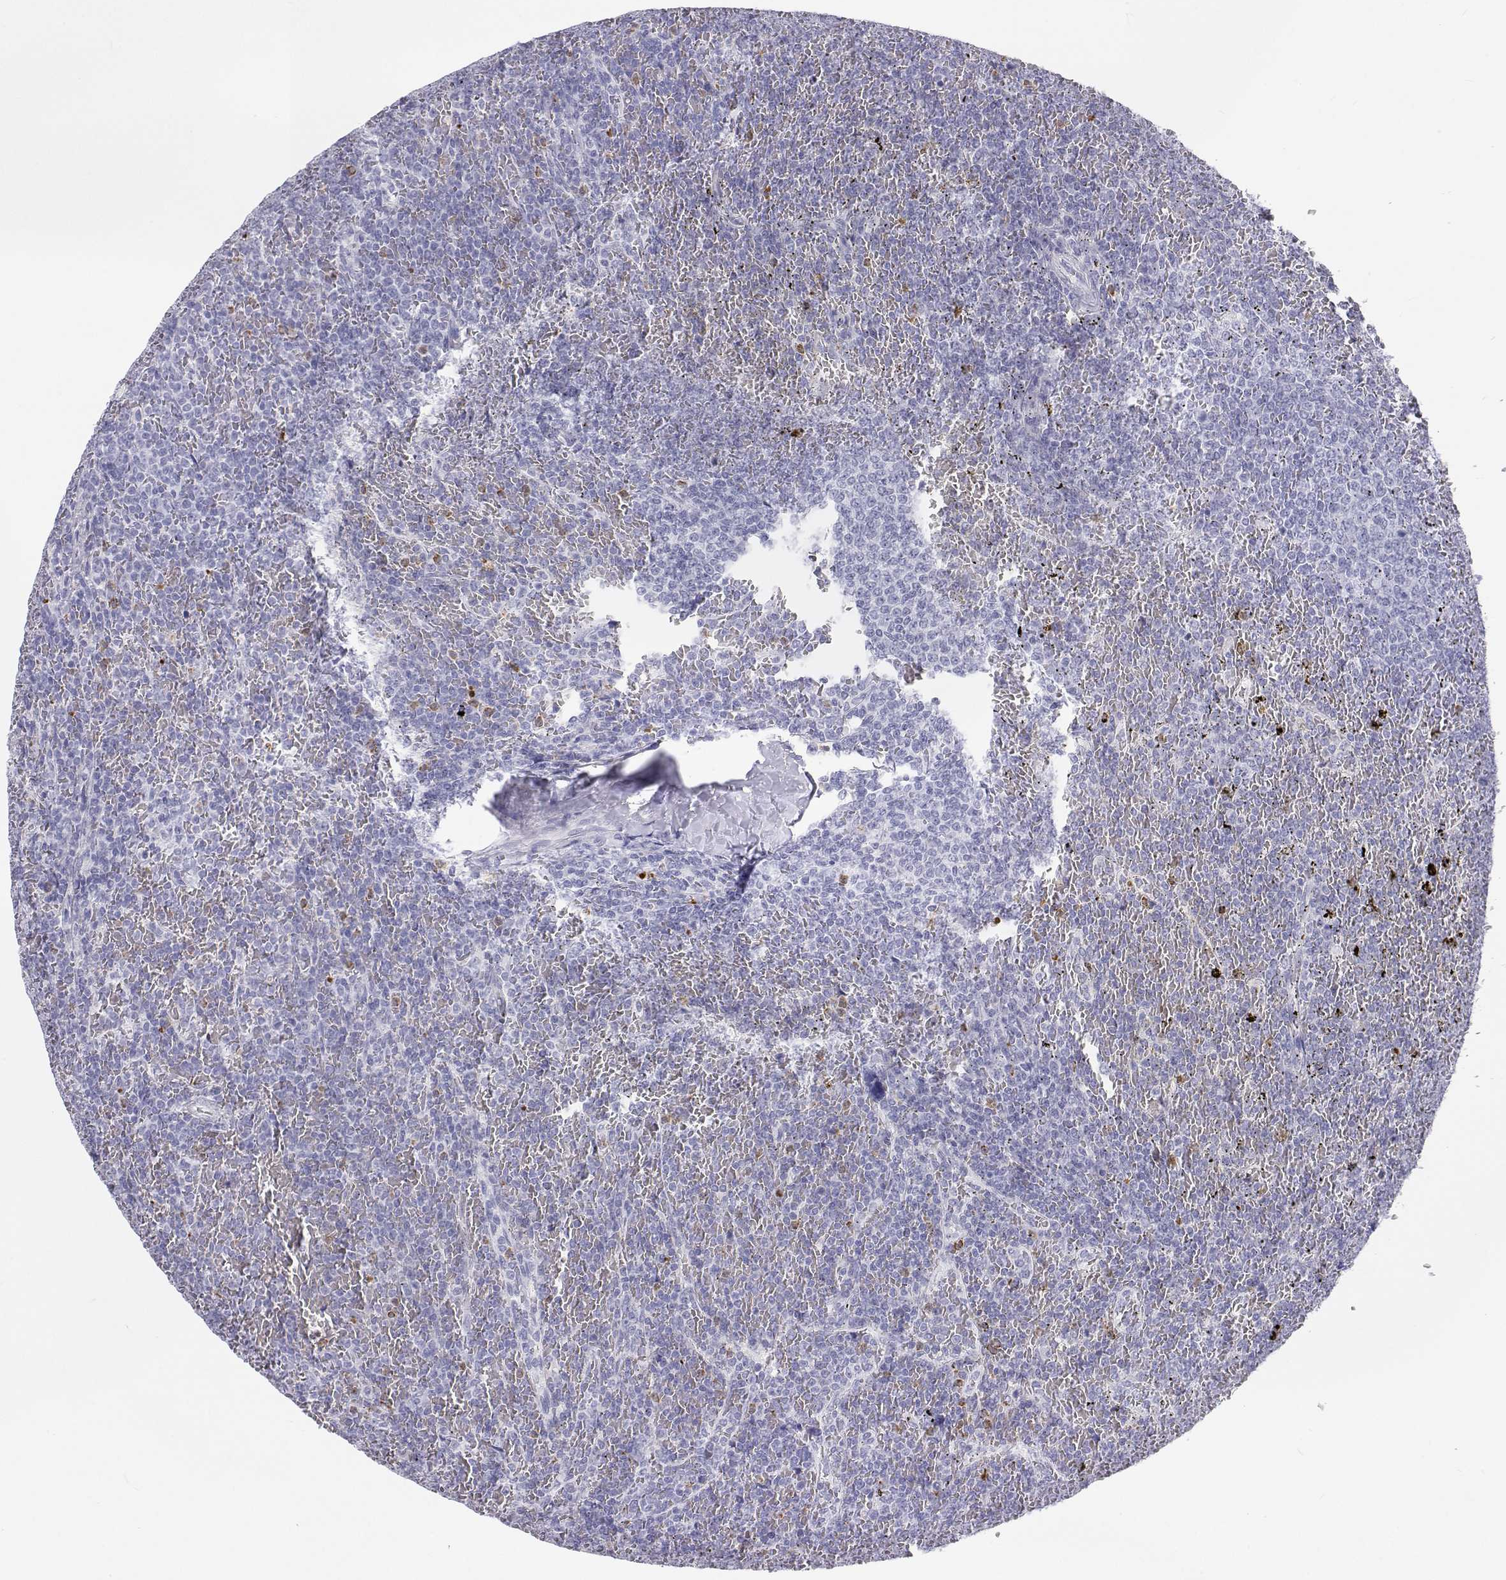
{"staining": {"intensity": "negative", "quantity": "none", "location": "none"}, "tissue": "lymphoma", "cell_type": "Tumor cells", "image_type": "cancer", "snomed": [{"axis": "morphology", "description": "Malignant lymphoma, non-Hodgkin's type, Low grade"}, {"axis": "topography", "description": "Spleen"}], "caption": "This is an IHC photomicrograph of human lymphoma. There is no positivity in tumor cells.", "gene": "SFTPB", "patient": {"sex": "female", "age": 77}}